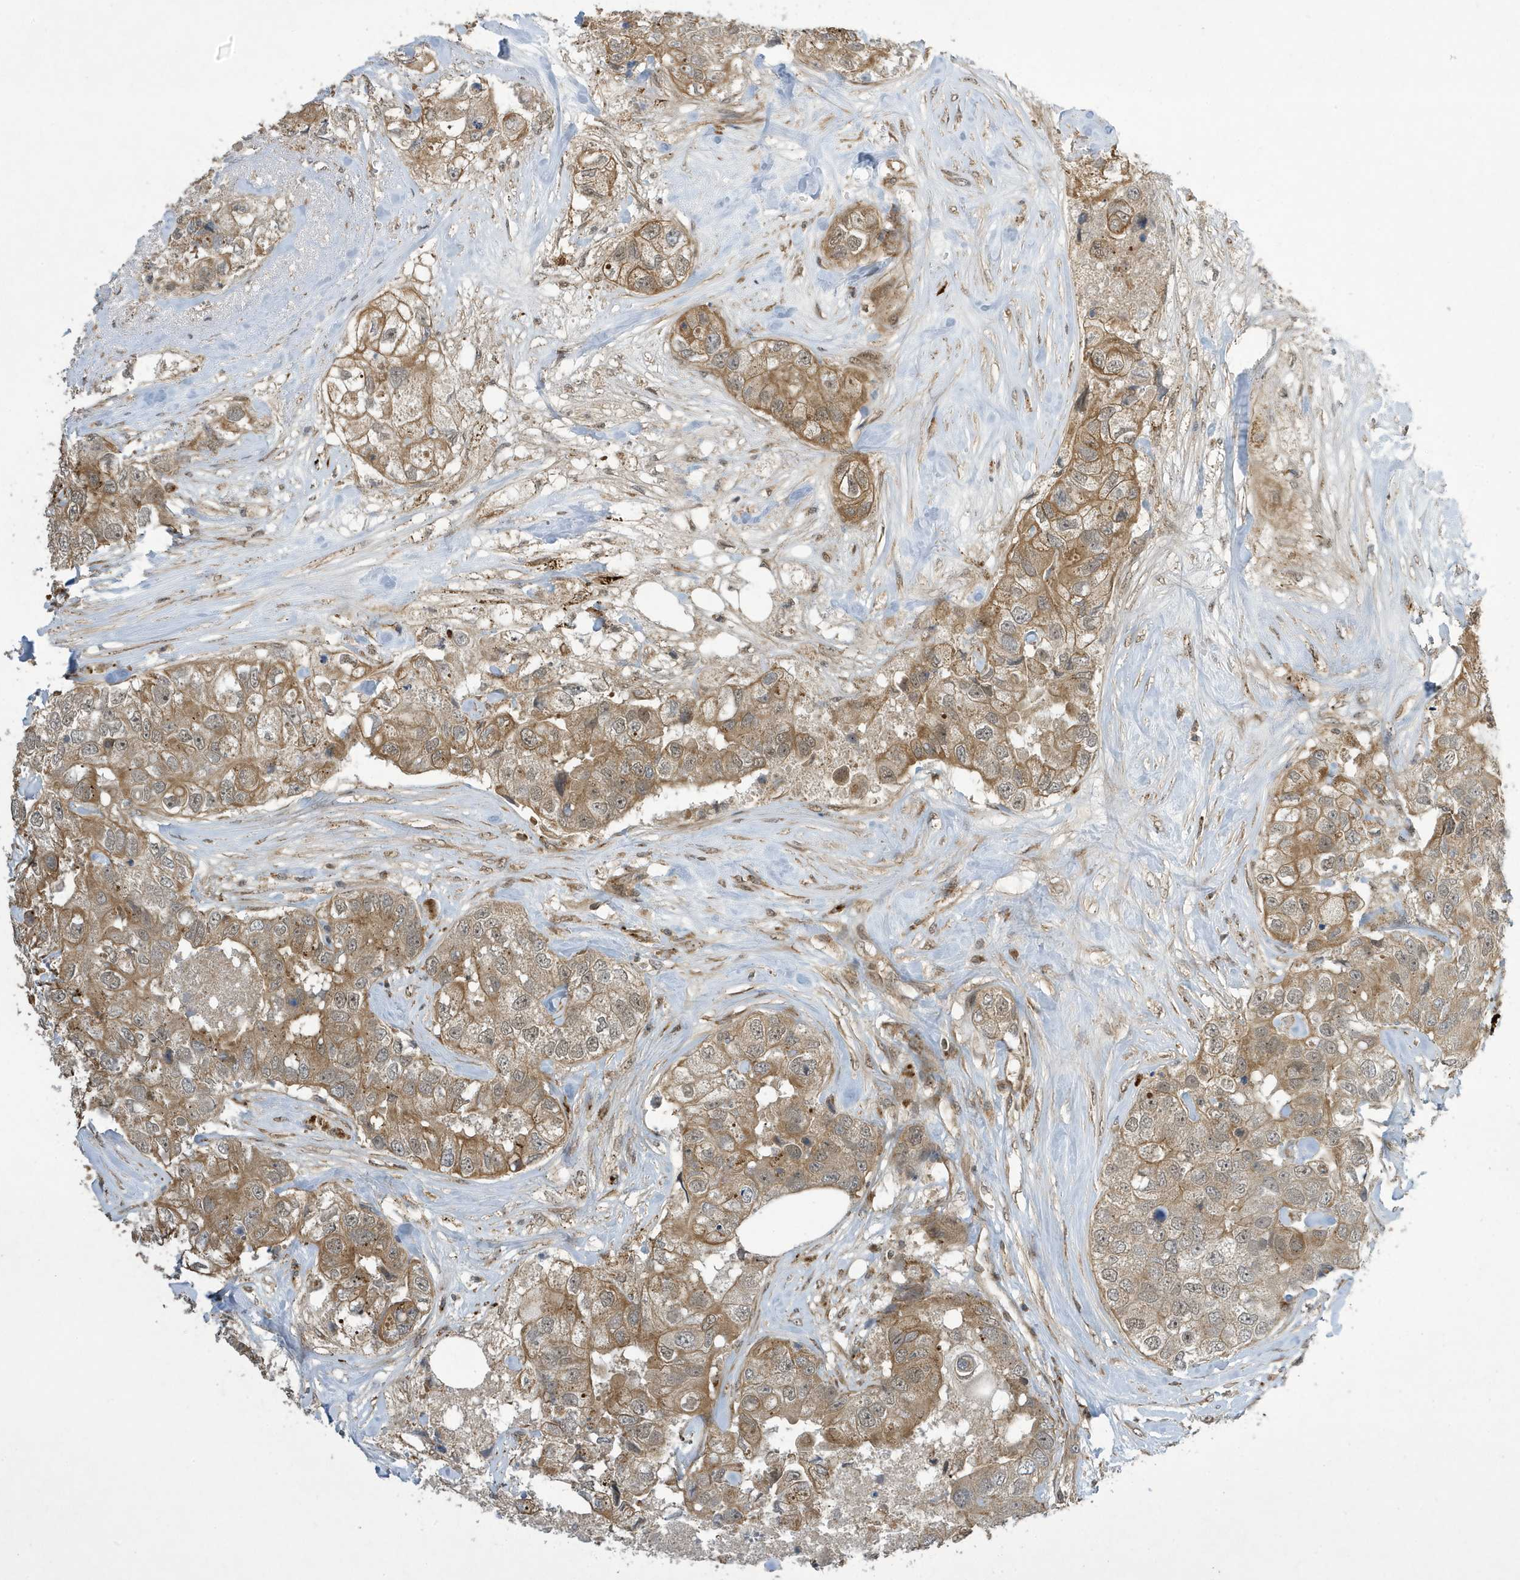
{"staining": {"intensity": "moderate", "quantity": ">75%", "location": "cytoplasmic/membranous"}, "tissue": "breast cancer", "cell_type": "Tumor cells", "image_type": "cancer", "snomed": [{"axis": "morphology", "description": "Duct carcinoma"}, {"axis": "topography", "description": "Breast"}], "caption": "About >75% of tumor cells in human breast cancer demonstrate moderate cytoplasmic/membranous protein expression as visualized by brown immunohistochemical staining.", "gene": "NCOA7", "patient": {"sex": "female", "age": 62}}